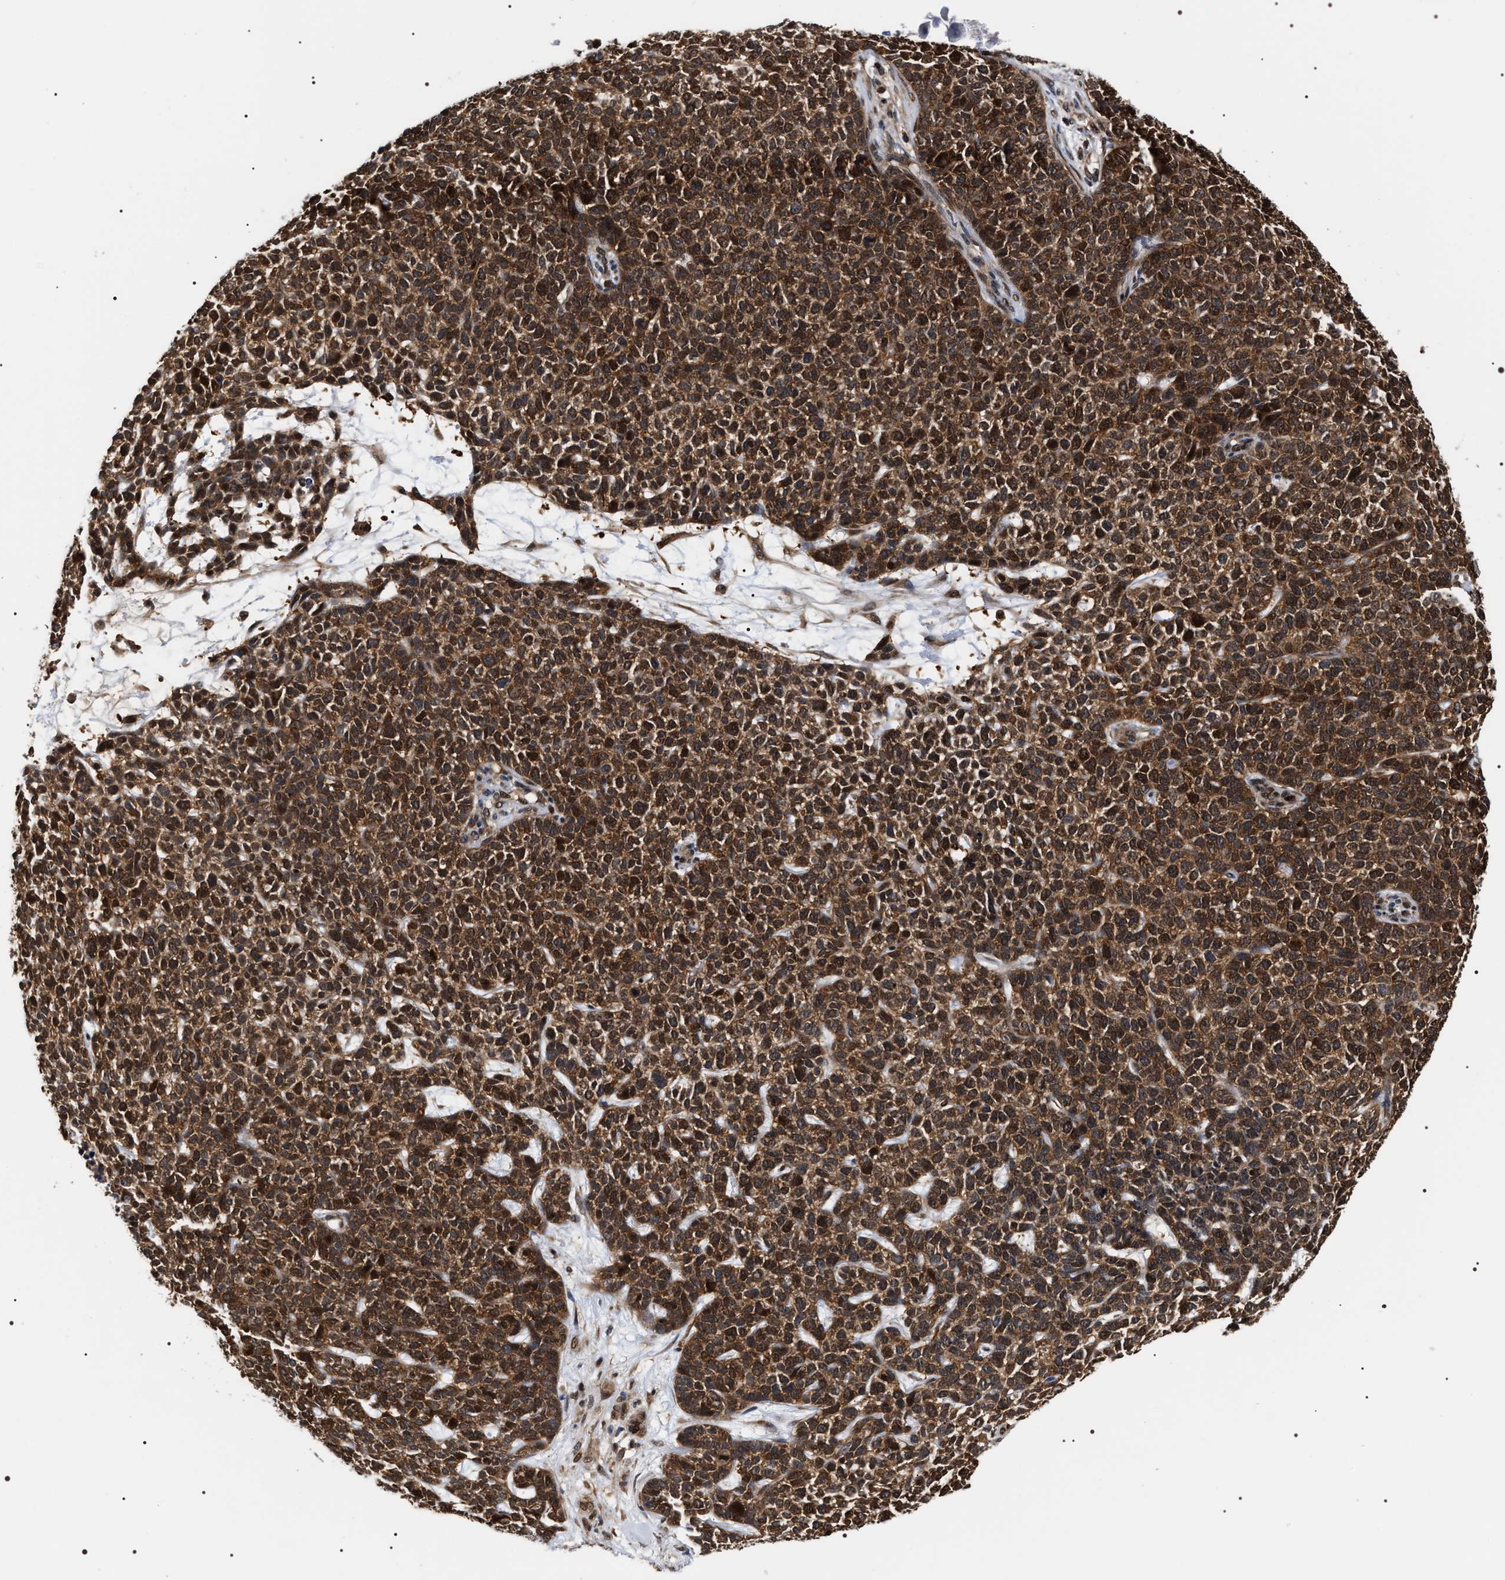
{"staining": {"intensity": "moderate", "quantity": ">75%", "location": "cytoplasmic/membranous,nuclear"}, "tissue": "skin cancer", "cell_type": "Tumor cells", "image_type": "cancer", "snomed": [{"axis": "morphology", "description": "Basal cell carcinoma"}, {"axis": "topography", "description": "Skin"}], "caption": "IHC photomicrograph of neoplastic tissue: human skin cancer (basal cell carcinoma) stained using immunohistochemistry (IHC) demonstrates medium levels of moderate protein expression localized specifically in the cytoplasmic/membranous and nuclear of tumor cells, appearing as a cytoplasmic/membranous and nuclear brown color.", "gene": "BAG6", "patient": {"sex": "female", "age": 84}}